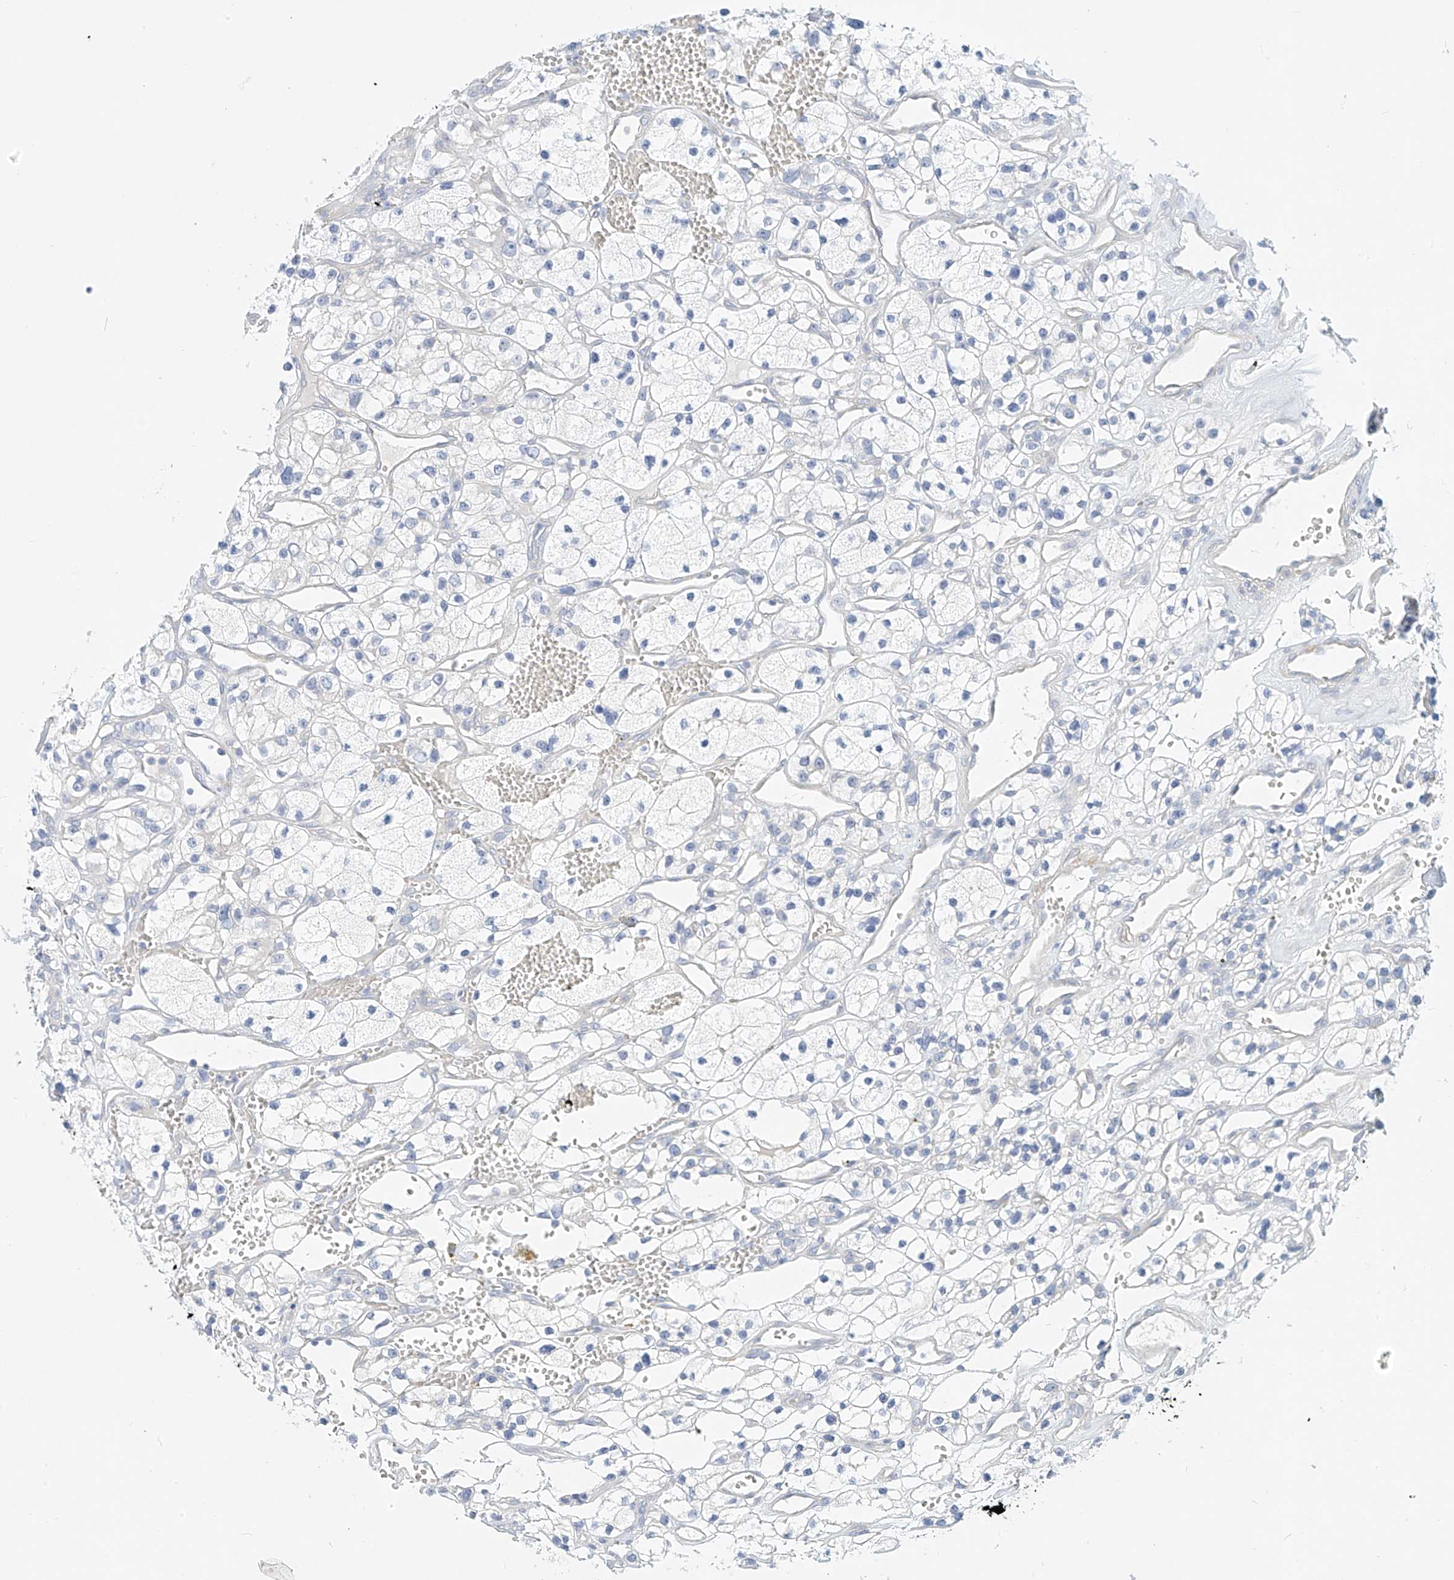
{"staining": {"intensity": "negative", "quantity": "none", "location": "none"}, "tissue": "renal cancer", "cell_type": "Tumor cells", "image_type": "cancer", "snomed": [{"axis": "morphology", "description": "Adenocarcinoma, NOS"}, {"axis": "topography", "description": "Kidney"}], "caption": "Immunohistochemistry of human renal cancer (adenocarcinoma) displays no expression in tumor cells.", "gene": "ST3GAL5", "patient": {"sex": "female", "age": 57}}